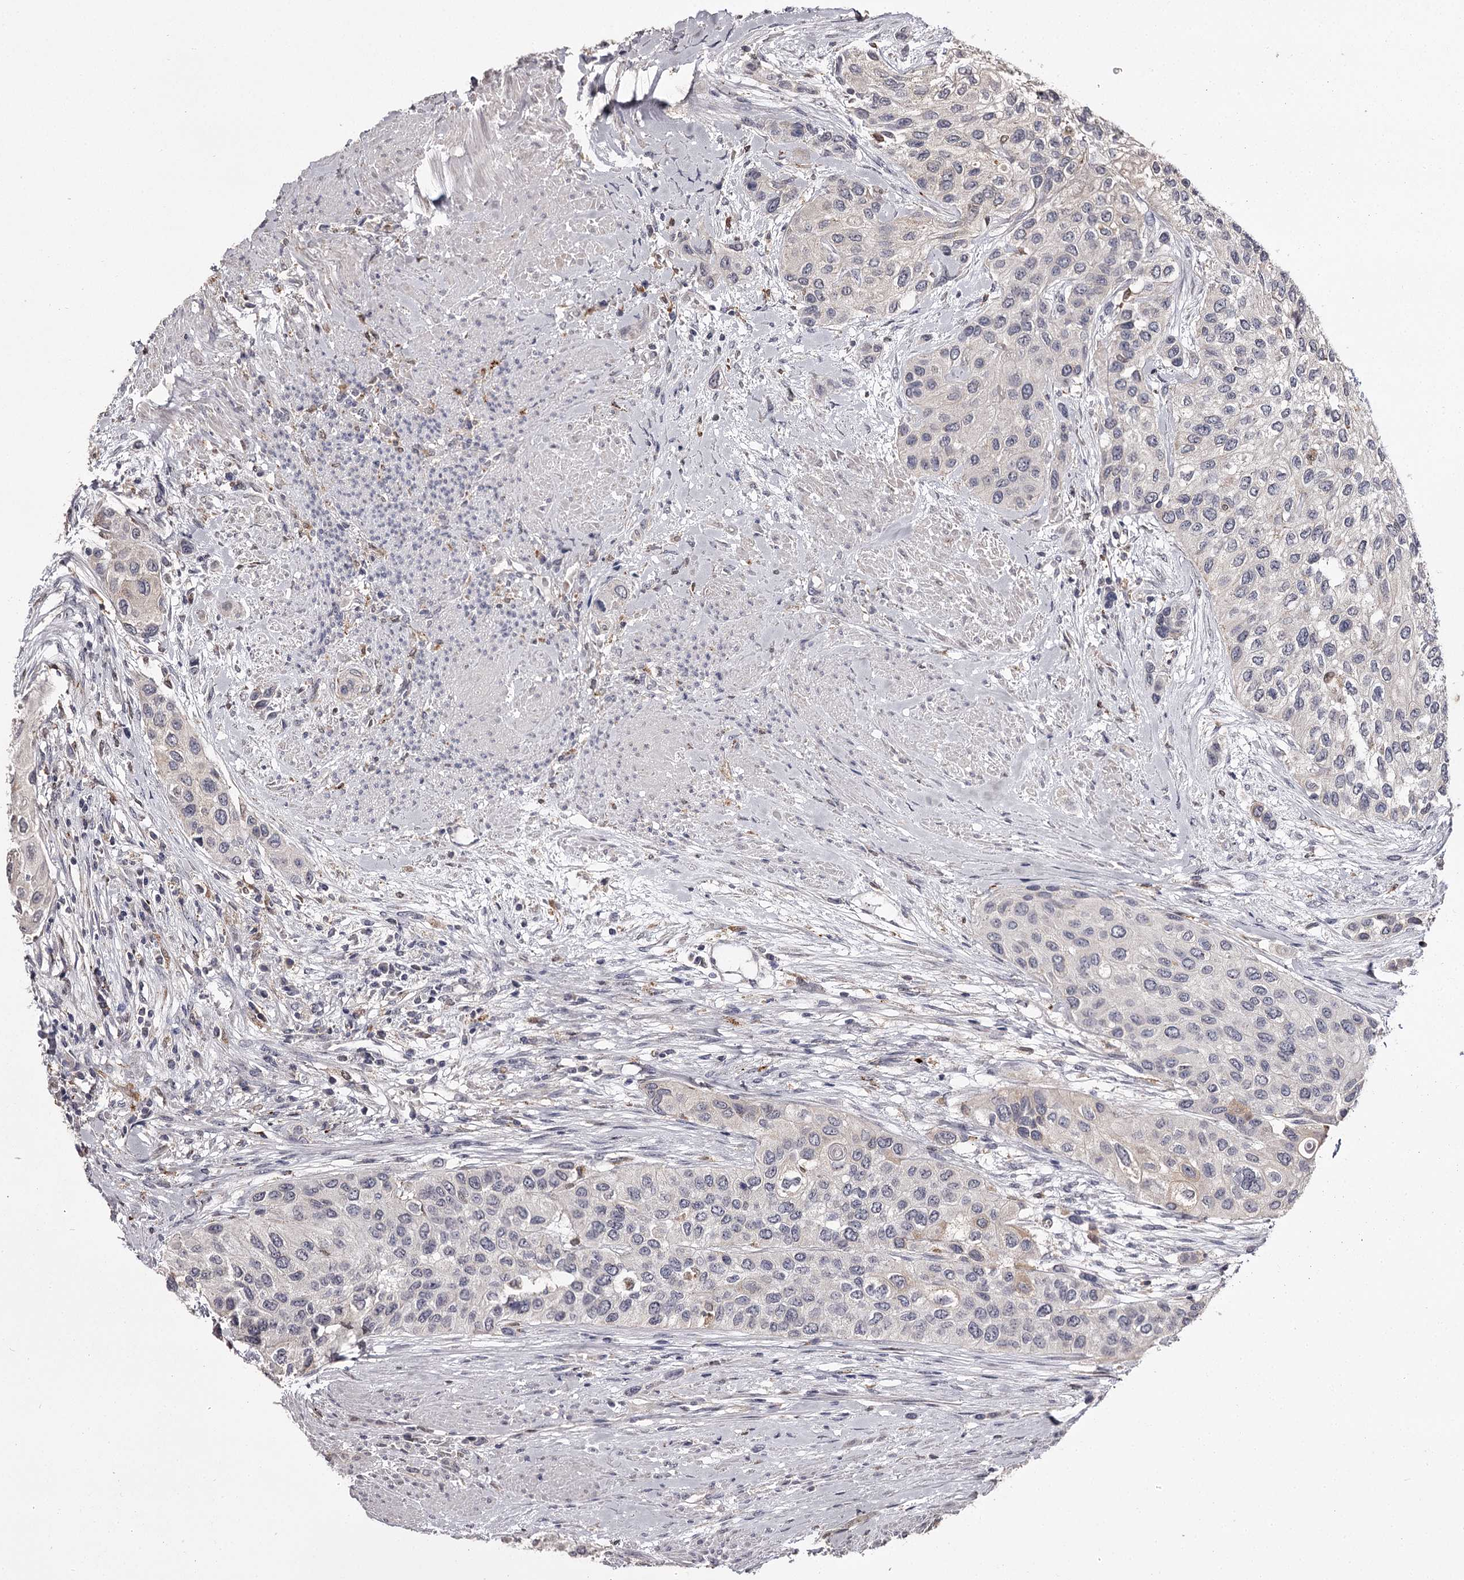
{"staining": {"intensity": "negative", "quantity": "none", "location": "none"}, "tissue": "urothelial cancer", "cell_type": "Tumor cells", "image_type": "cancer", "snomed": [{"axis": "morphology", "description": "Normal tissue, NOS"}, {"axis": "morphology", "description": "Urothelial carcinoma, High grade"}, {"axis": "topography", "description": "Vascular tissue"}, {"axis": "topography", "description": "Urinary bladder"}], "caption": "Micrograph shows no significant protein staining in tumor cells of urothelial cancer.", "gene": "SLC32A1", "patient": {"sex": "female", "age": 56}}